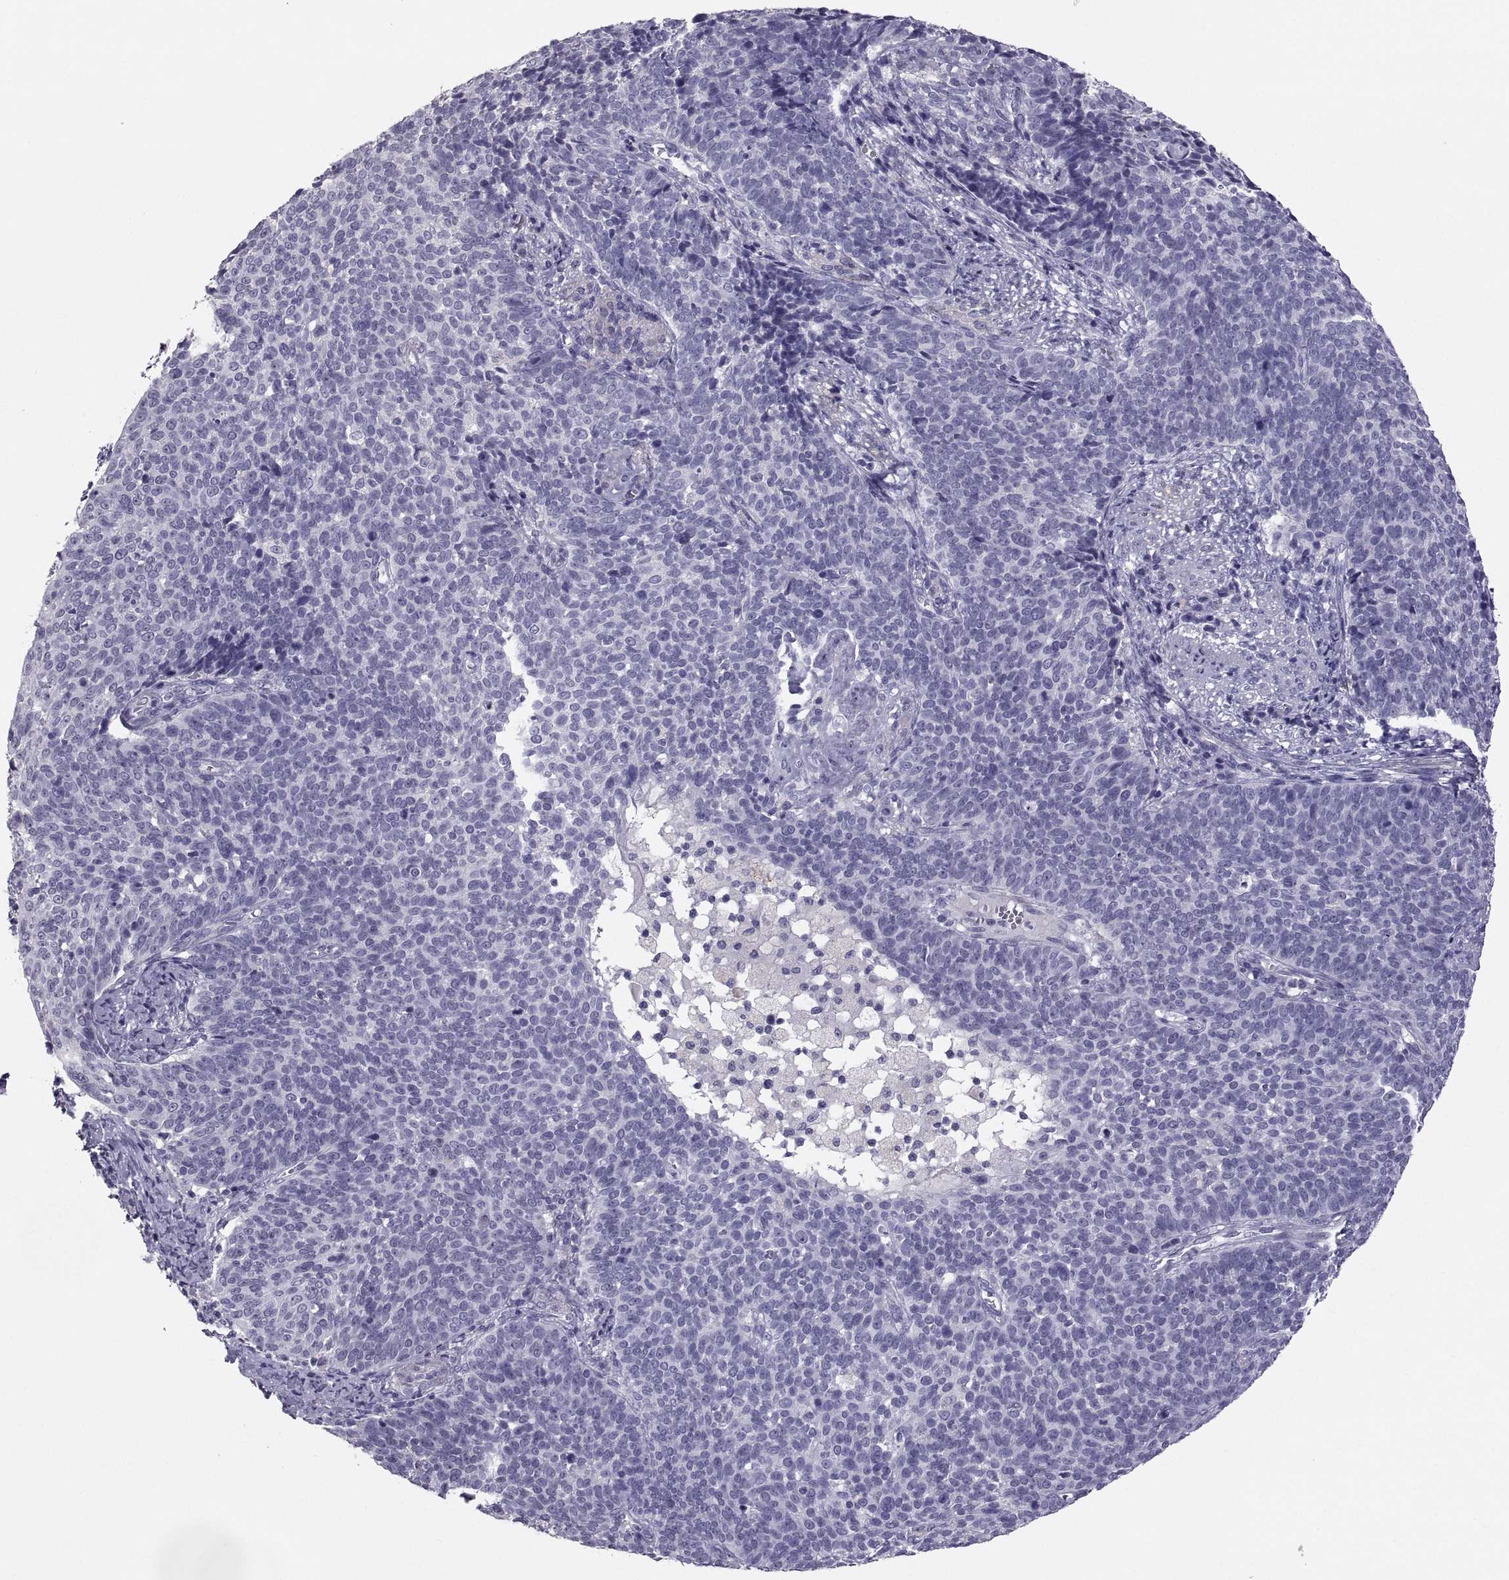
{"staining": {"intensity": "negative", "quantity": "none", "location": "none"}, "tissue": "cervical cancer", "cell_type": "Tumor cells", "image_type": "cancer", "snomed": [{"axis": "morphology", "description": "Squamous cell carcinoma, NOS"}, {"axis": "topography", "description": "Cervix"}], "caption": "Immunohistochemical staining of human cervical cancer (squamous cell carcinoma) demonstrates no significant positivity in tumor cells. (DAB (3,3'-diaminobenzidine) IHC visualized using brightfield microscopy, high magnification).", "gene": "IGSF1", "patient": {"sex": "female", "age": 39}}